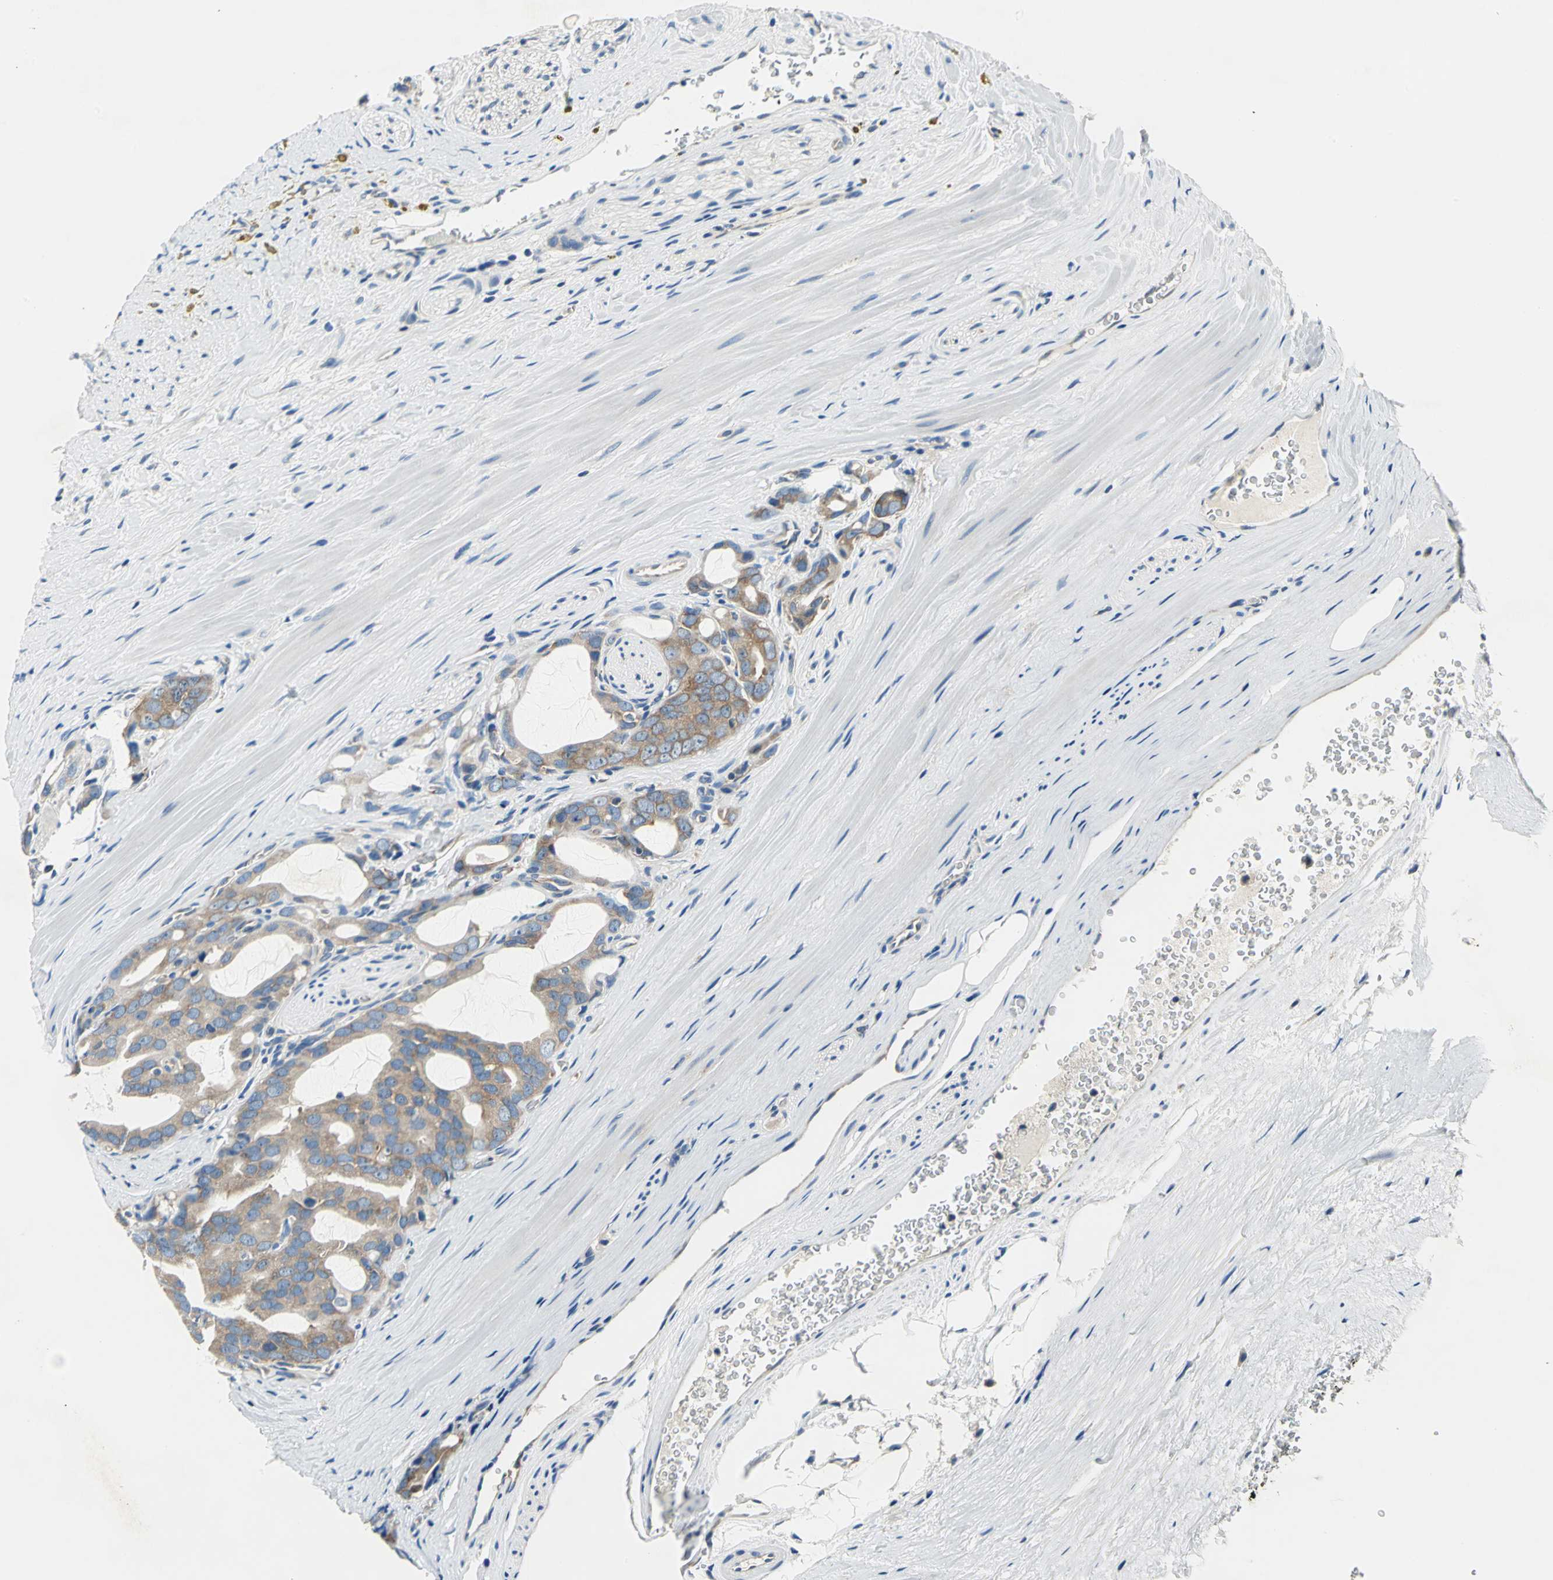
{"staining": {"intensity": "moderate", "quantity": ">75%", "location": "cytoplasmic/membranous"}, "tissue": "prostate cancer", "cell_type": "Tumor cells", "image_type": "cancer", "snomed": [{"axis": "morphology", "description": "Adenocarcinoma, Medium grade"}, {"axis": "topography", "description": "Prostate"}], "caption": "Immunohistochemical staining of human prostate adenocarcinoma (medium-grade) demonstrates medium levels of moderate cytoplasmic/membranous protein staining in about >75% of tumor cells.", "gene": "TRIM25", "patient": {"sex": "male", "age": 53}}